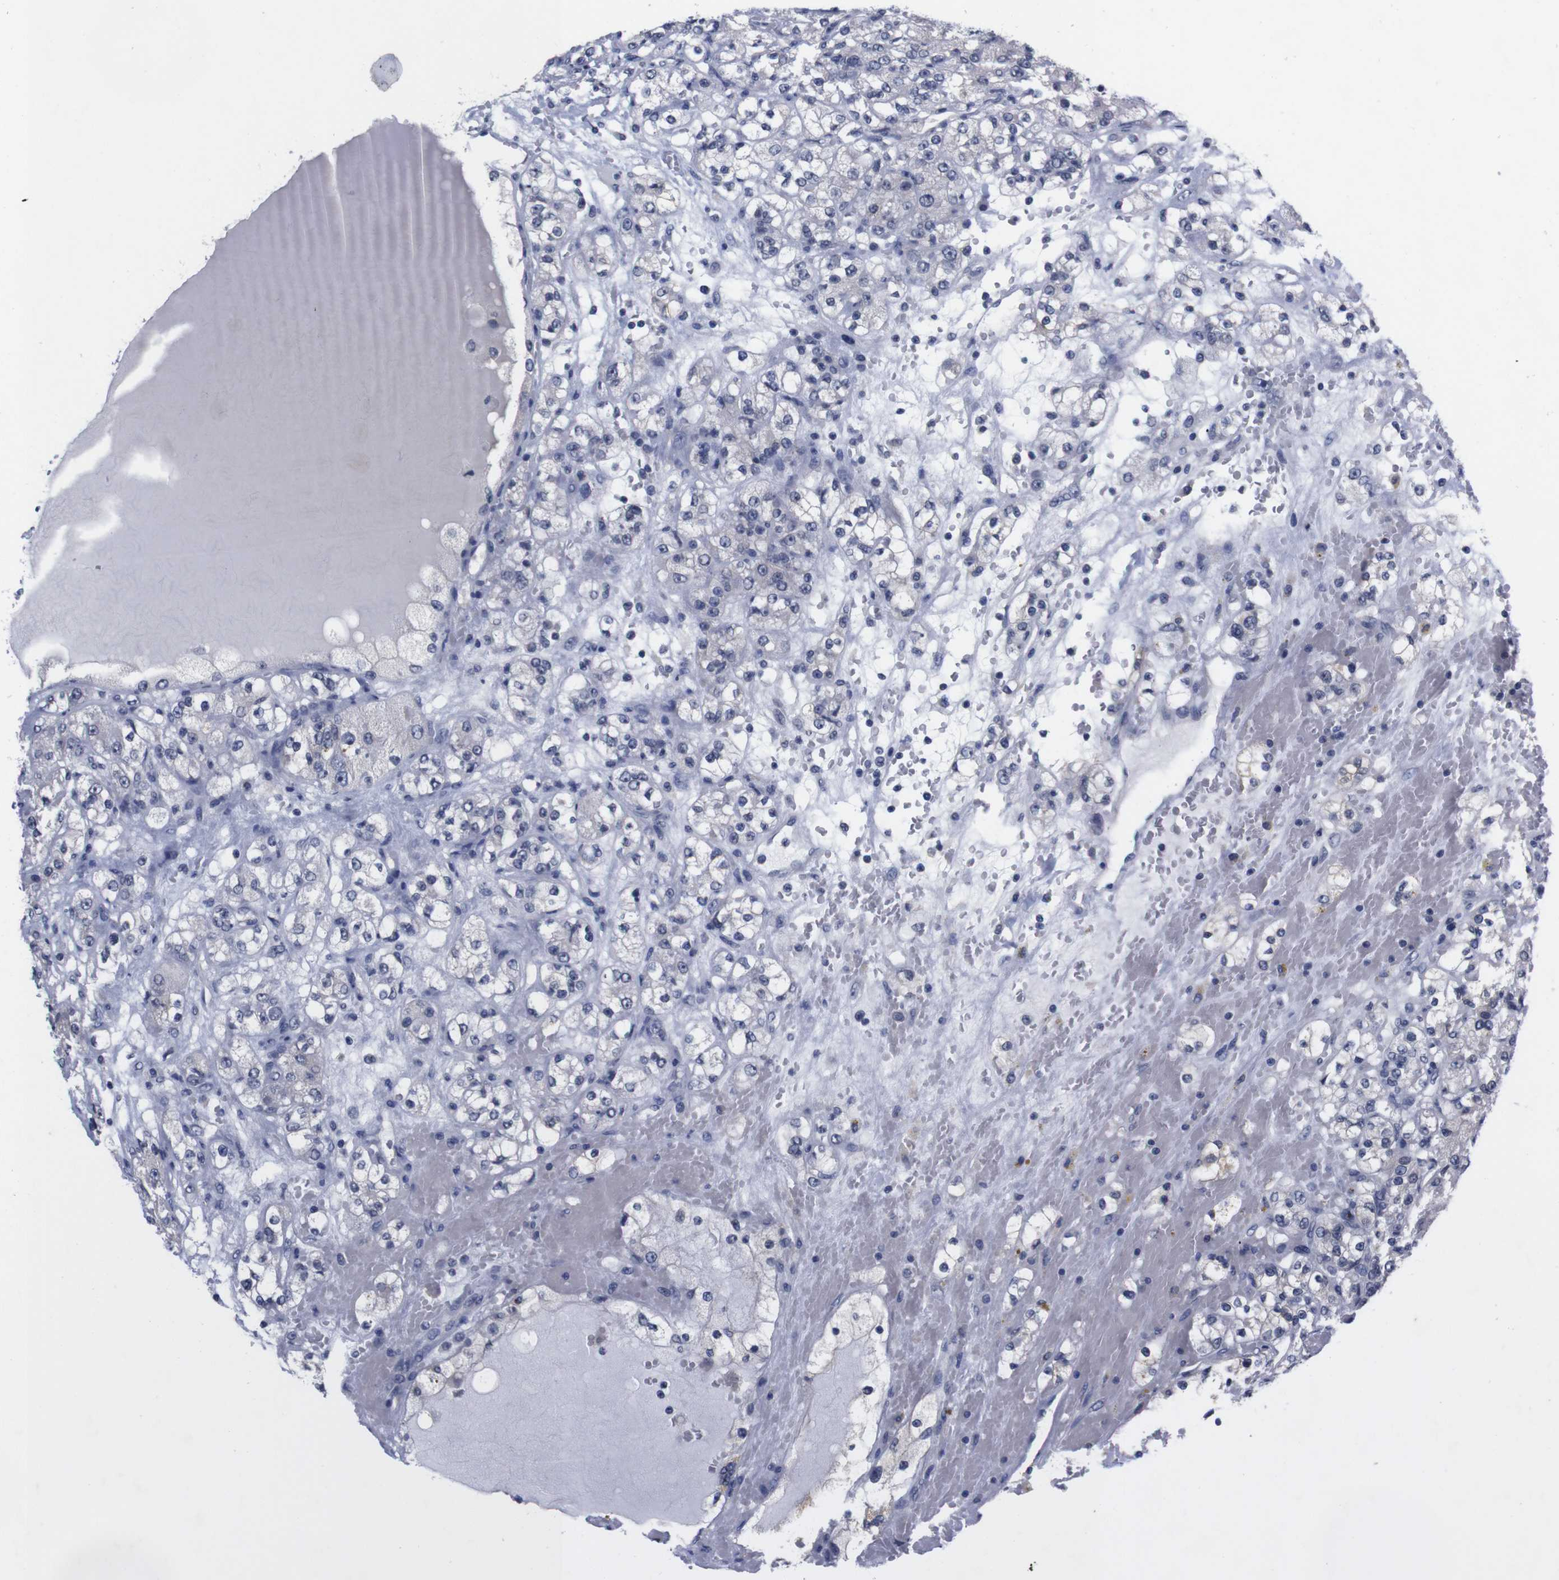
{"staining": {"intensity": "negative", "quantity": "none", "location": "none"}, "tissue": "renal cancer", "cell_type": "Tumor cells", "image_type": "cancer", "snomed": [{"axis": "morphology", "description": "Normal tissue, NOS"}, {"axis": "morphology", "description": "Adenocarcinoma, NOS"}, {"axis": "topography", "description": "Kidney"}], "caption": "Human renal cancer (adenocarcinoma) stained for a protein using immunohistochemistry (IHC) displays no expression in tumor cells.", "gene": "TNFRSF21", "patient": {"sex": "male", "age": 61}}